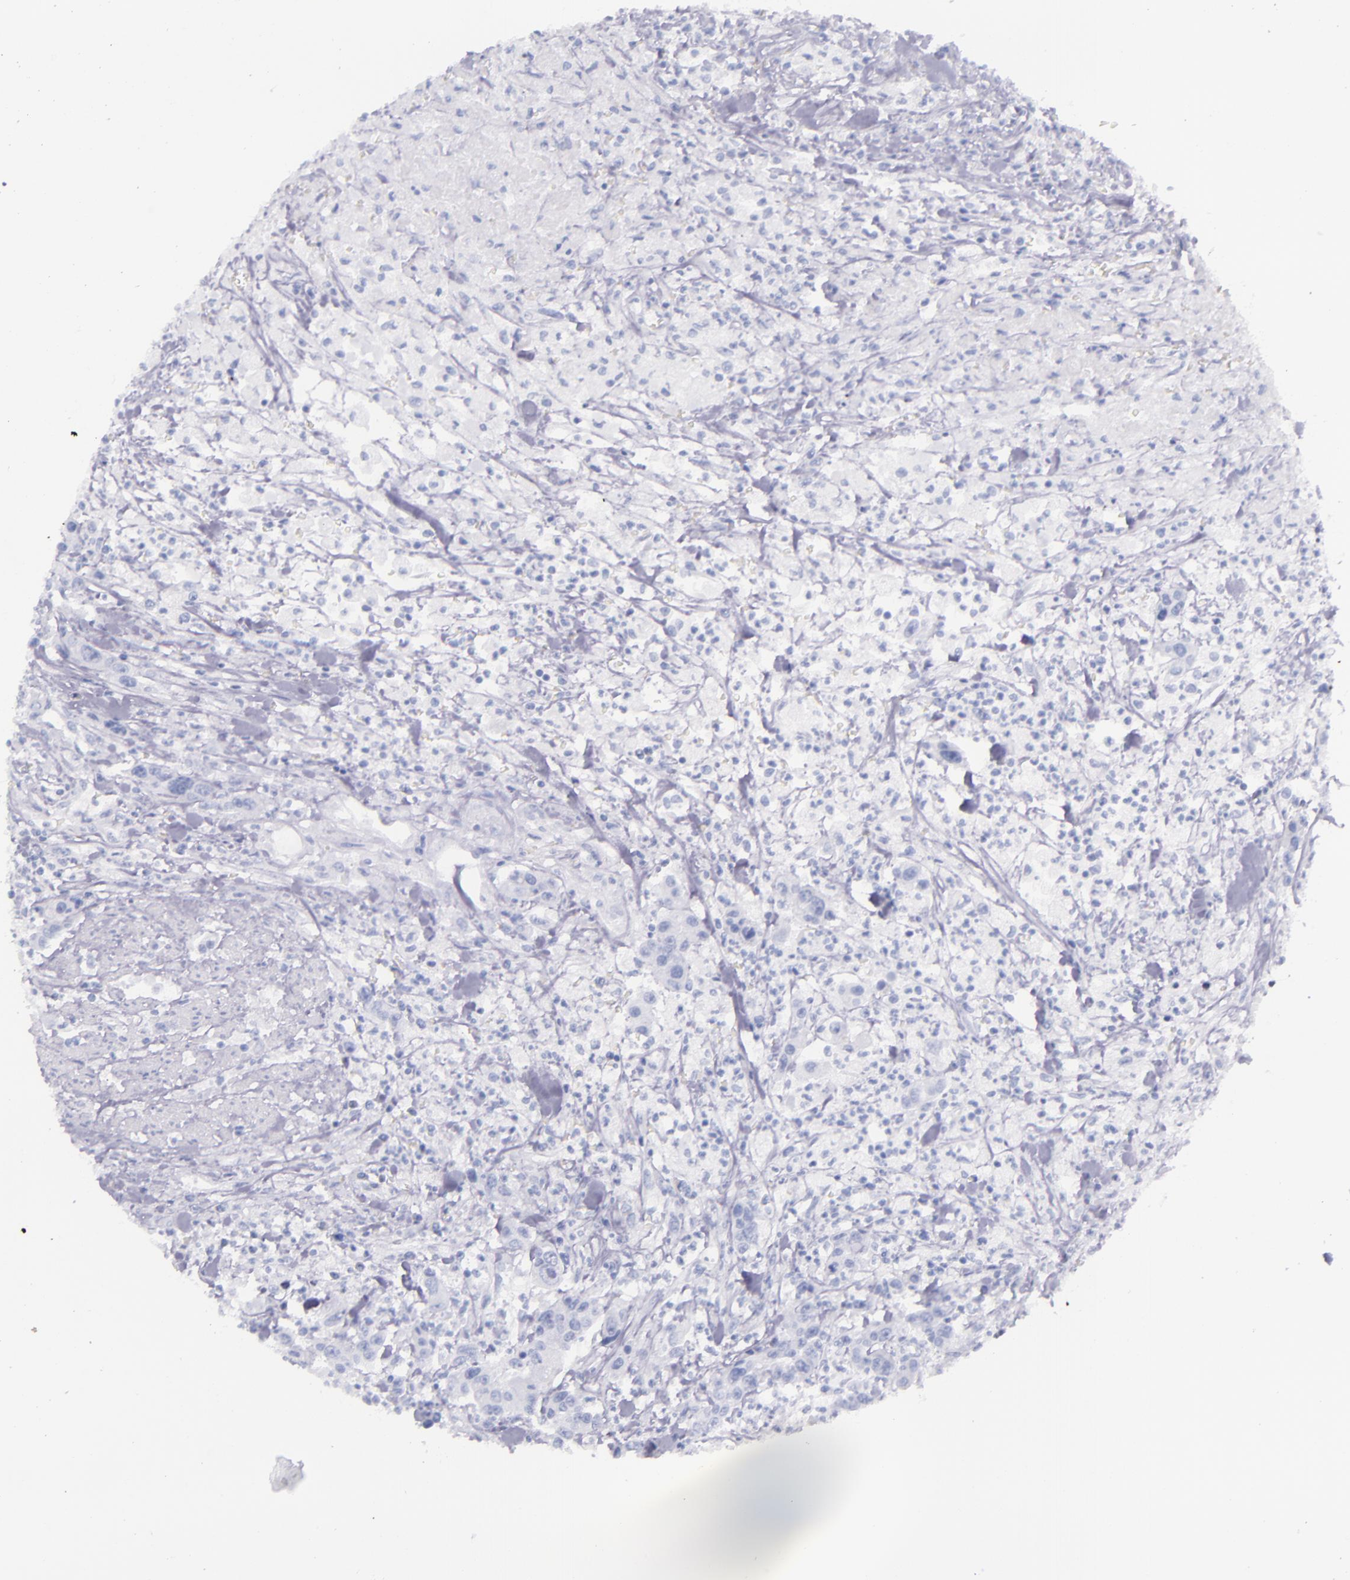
{"staining": {"intensity": "negative", "quantity": "none", "location": "none"}, "tissue": "urothelial cancer", "cell_type": "Tumor cells", "image_type": "cancer", "snomed": [{"axis": "morphology", "description": "Urothelial carcinoma, High grade"}, {"axis": "topography", "description": "Urinary bladder"}], "caption": "The immunohistochemistry (IHC) histopathology image has no significant staining in tumor cells of urothelial cancer tissue.", "gene": "SFTPB", "patient": {"sex": "male", "age": 86}}